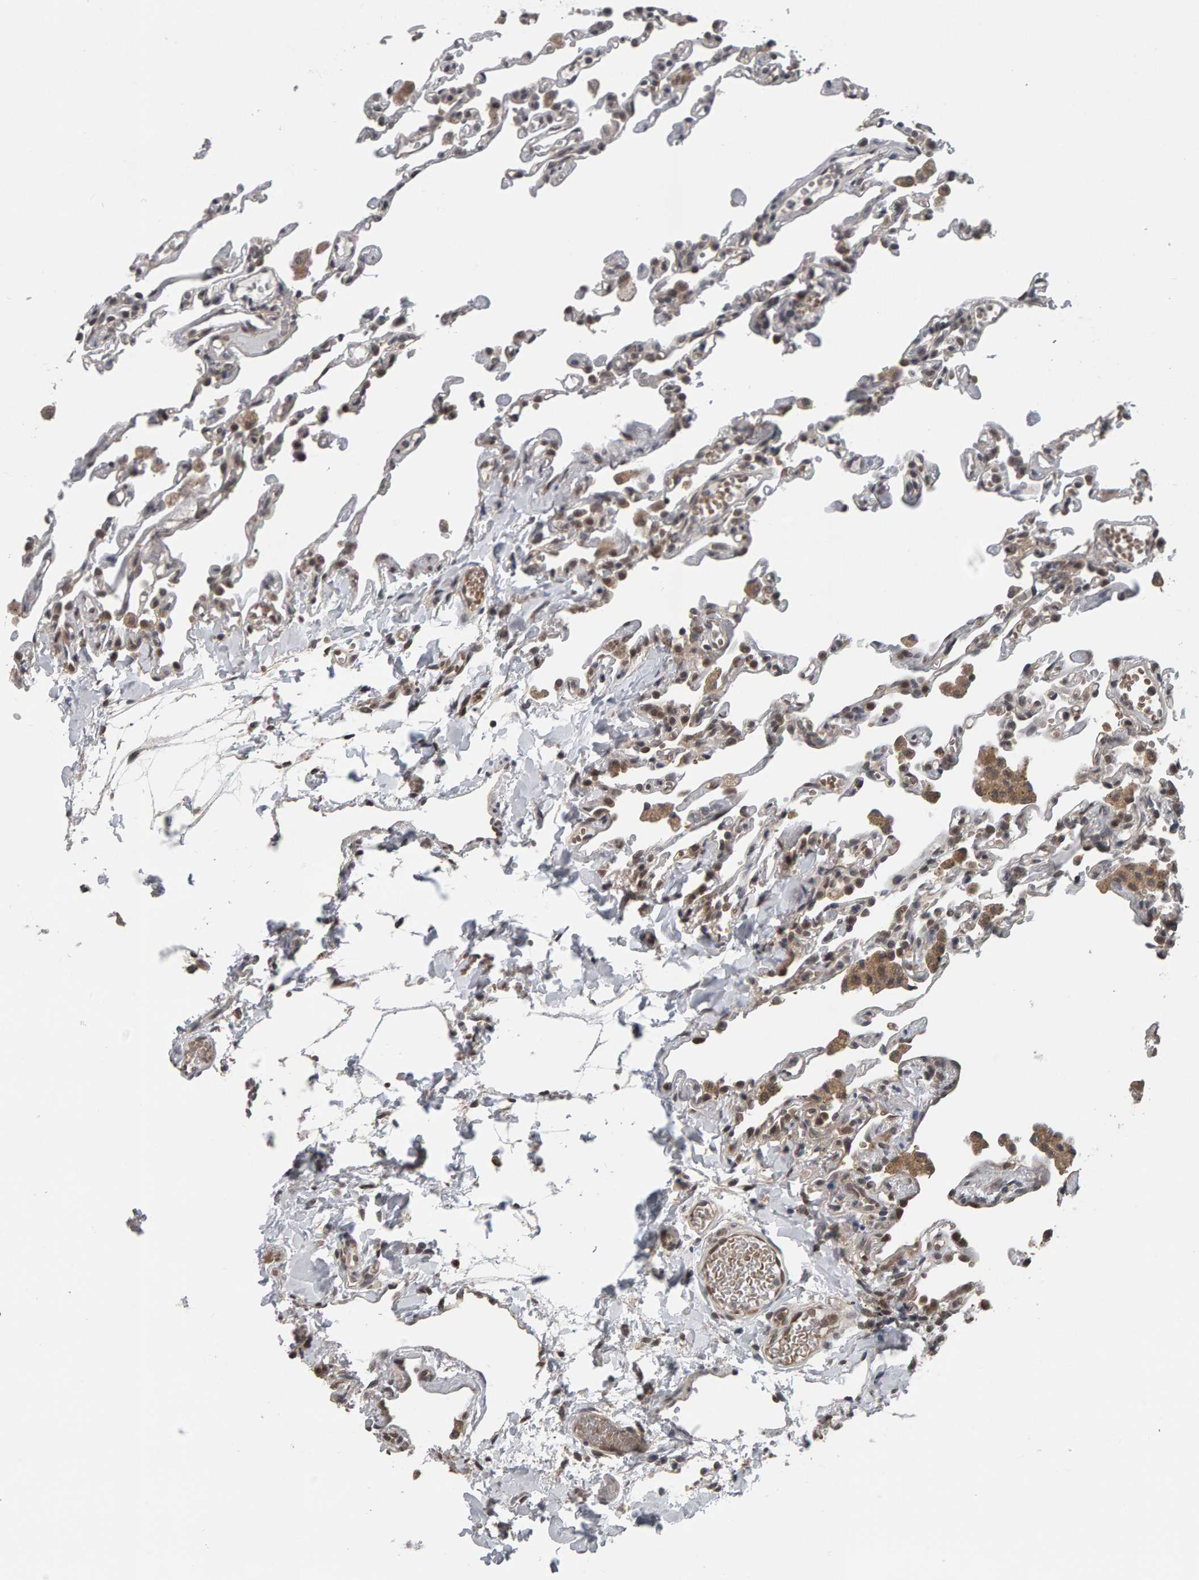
{"staining": {"intensity": "weak", "quantity": "25%-75%", "location": "nuclear"}, "tissue": "lung", "cell_type": "Alveolar cells", "image_type": "normal", "snomed": [{"axis": "morphology", "description": "Normal tissue, NOS"}, {"axis": "topography", "description": "Lung"}], "caption": "Protein analysis of normal lung shows weak nuclear positivity in about 25%-75% of alveolar cells.", "gene": "COASY", "patient": {"sex": "male", "age": 21}}